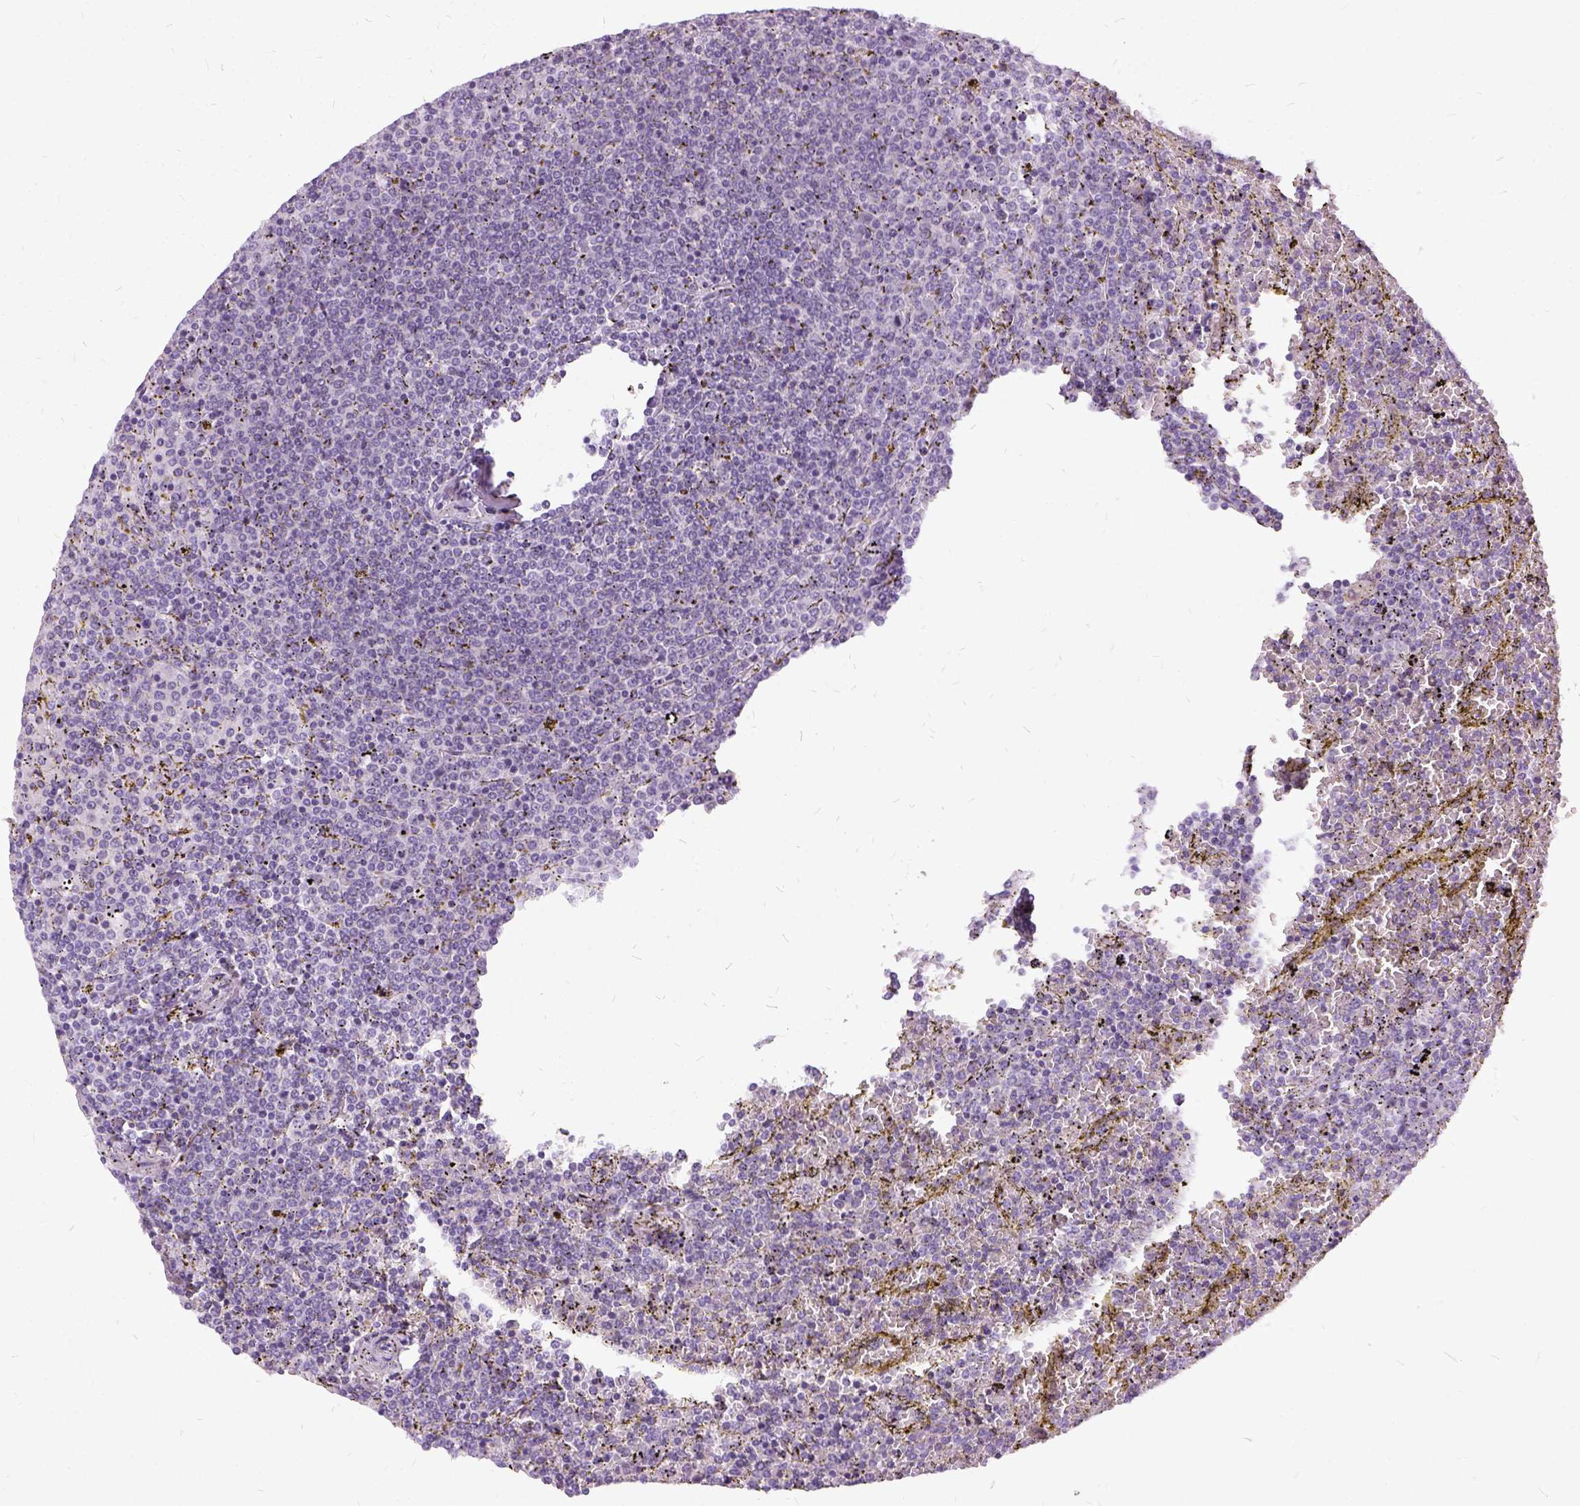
{"staining": {"intensity": "negative", "quantity": "none", "location": "none"}, "tissue": "lymphoma", "cell_type": "Tumor cells", "image_type": "cancer", "snomed": [{"axis": "morphology", "description": "Malignant lymphoma, non-Hodgkin's type, Low grade"}, {"axis": "topography", "description": "Spleen"}], "caption": "An IHC histopathology image of lymphoma is shown. There is no staining in tumor cells of lymphoma.", "gene": "FDX1", "patient": {"sex": "female", "age": 77}}